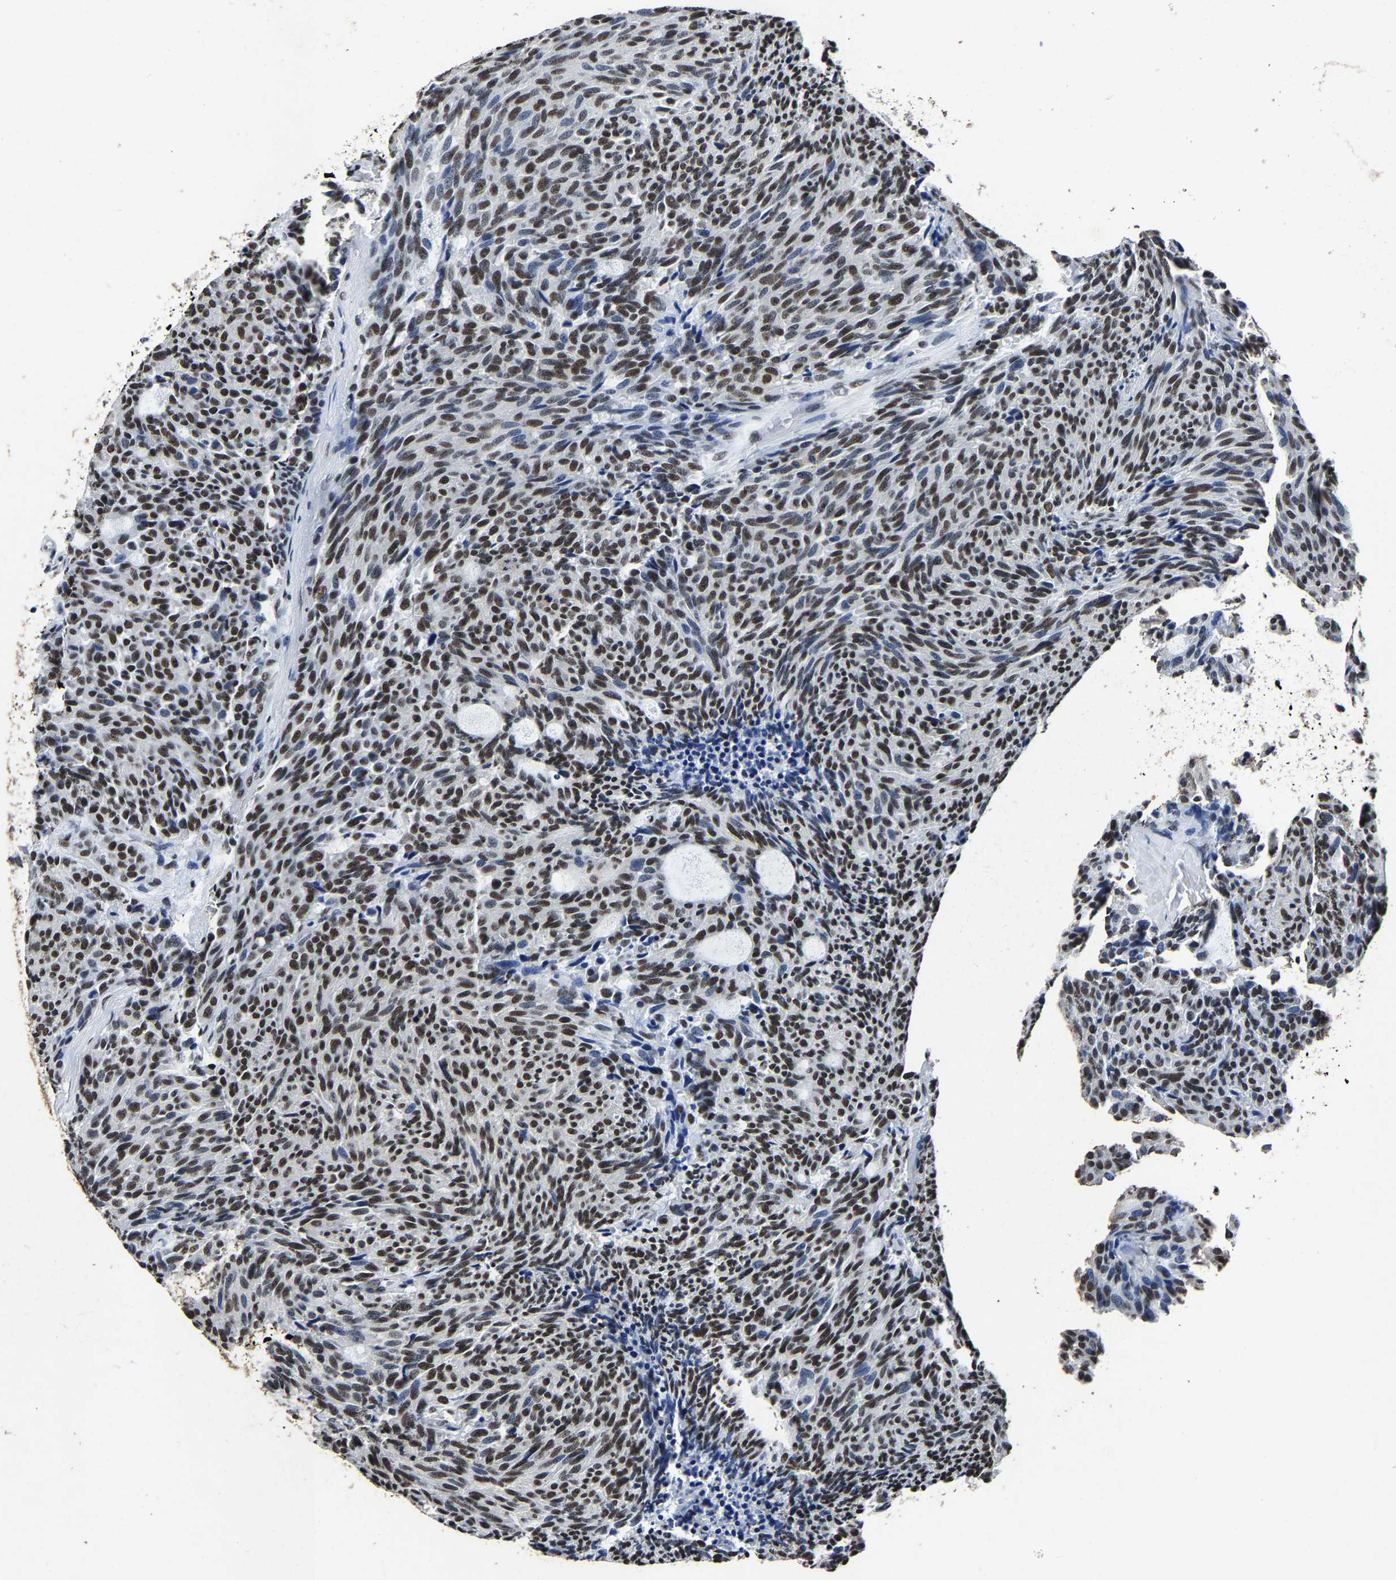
{"staining": {"intensity": "strong", "quantity": ">75%", "location": "nuclear"}, "tissue": "carcinoid", "cell_type": "Tumor cells", "image_type": "cancer", "snomed": [{"axis": "morphology", "description": "Carcinoid, malignant, NOS"}, {"axis": "topography", "description": "Pancreas"}], "caption": "High-magnification brightfield microscopy of carcinoid (malignant) stained with DAB (brown) and counterstained with hematoxylin (blue). tumor cells exhibit strong nuclear expression is seen in about>75% of cells.", "gene": "RBM45", "patient": {"sex": "female", "age": 54}}